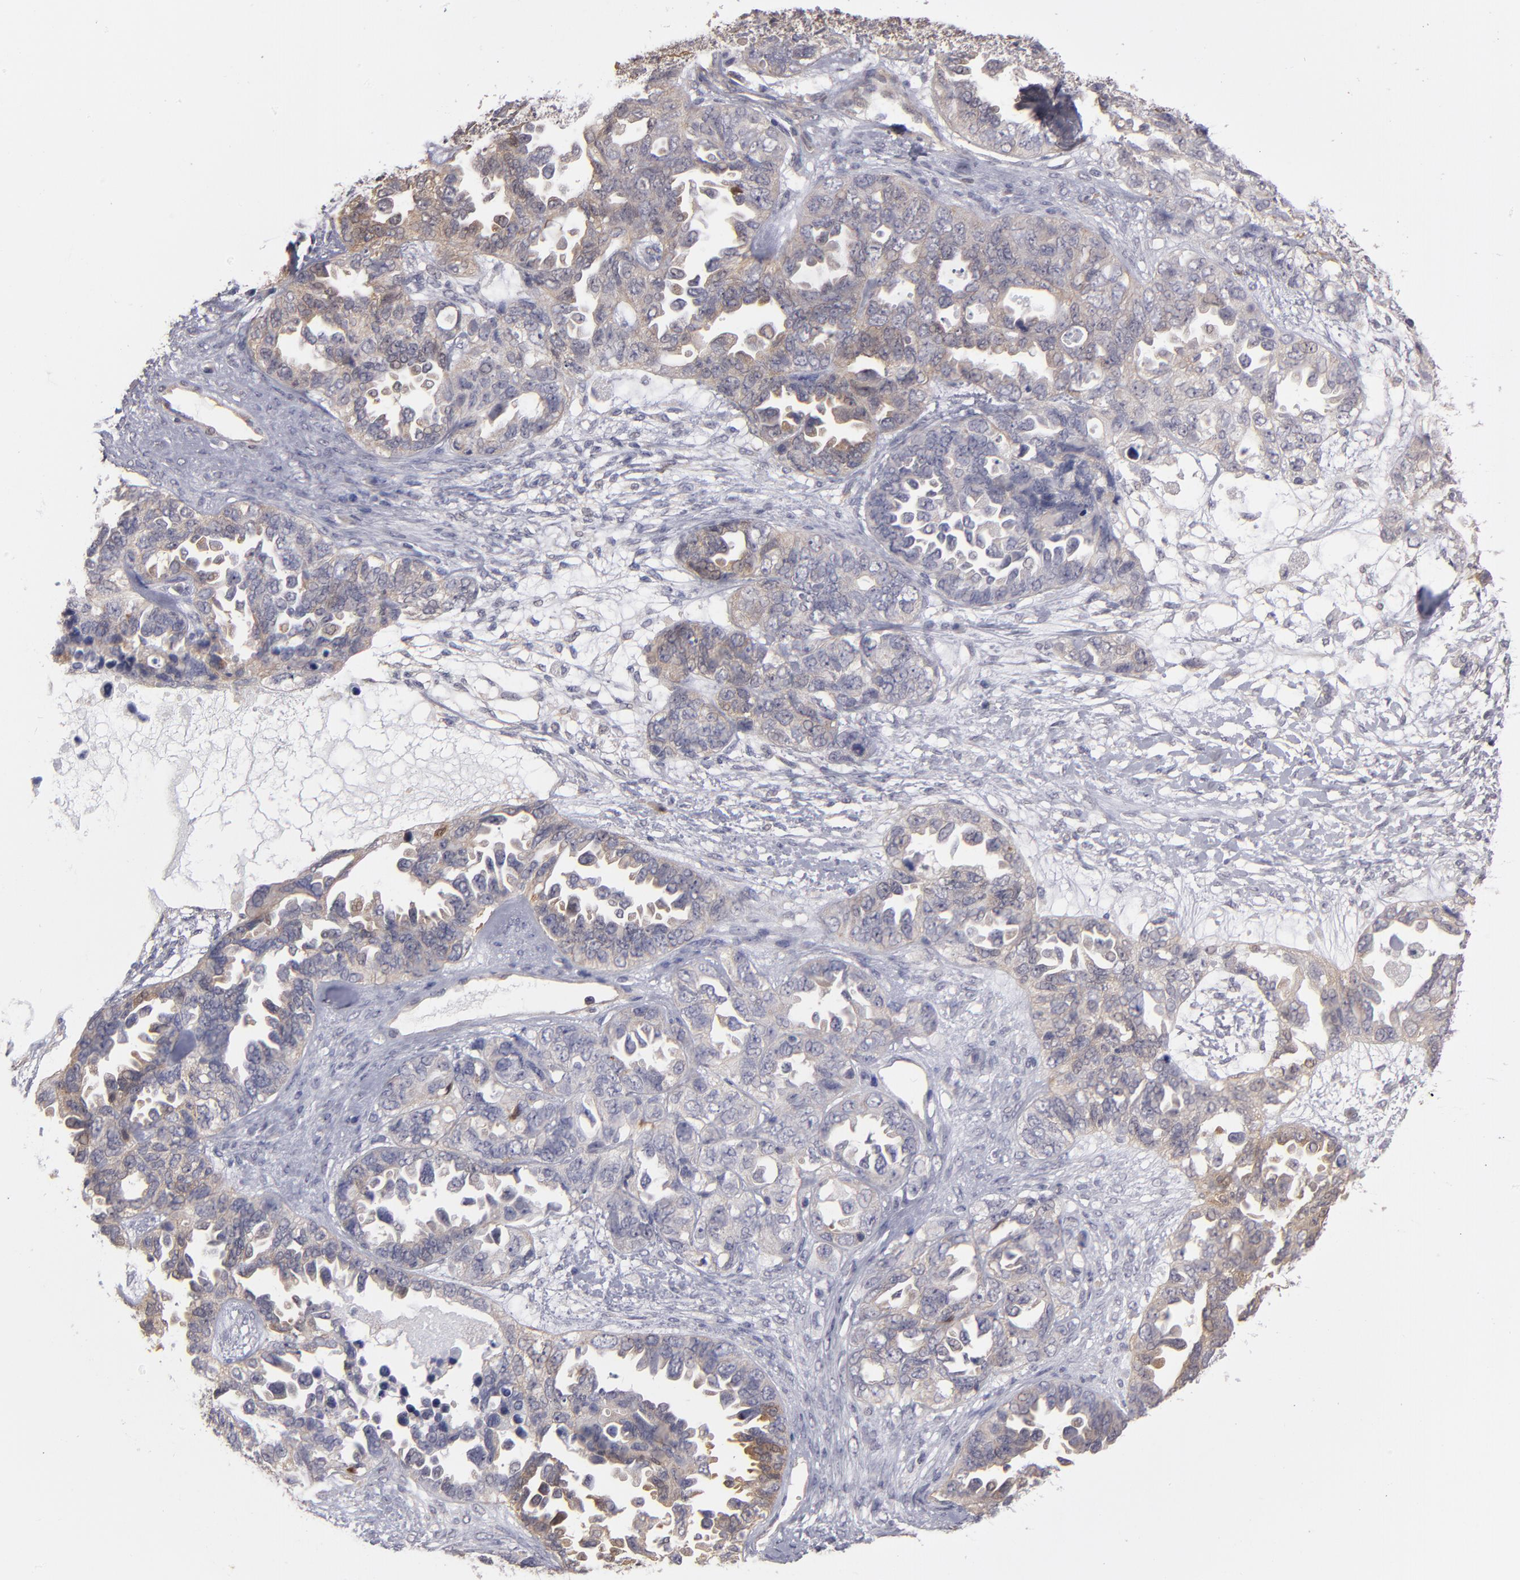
{"staining": {"intensity": "weak", "quantity": ">75%", "location": "cytoplasmic/membranous"}, "tissue": "ovarian cancer", "cell_type": "Tumor cells", "image_type": "cancer", "snomed": [{"axis": "morphology", "description": "Cystadenocarcinoma, serous, NOS"}, {"axis": "topography", "description": "Ovary"}], "caption": "Immunohistochemistry micrograph of ovarian cancer (serous cystadenocarcinoma) stained for a protein (brown), which demonstrates low levels of weak cytoplasmic/membranous staining in about >75% of tumor cells.", "gene": "NDRG2", "patient": {"sex": "female", "age": 82}}